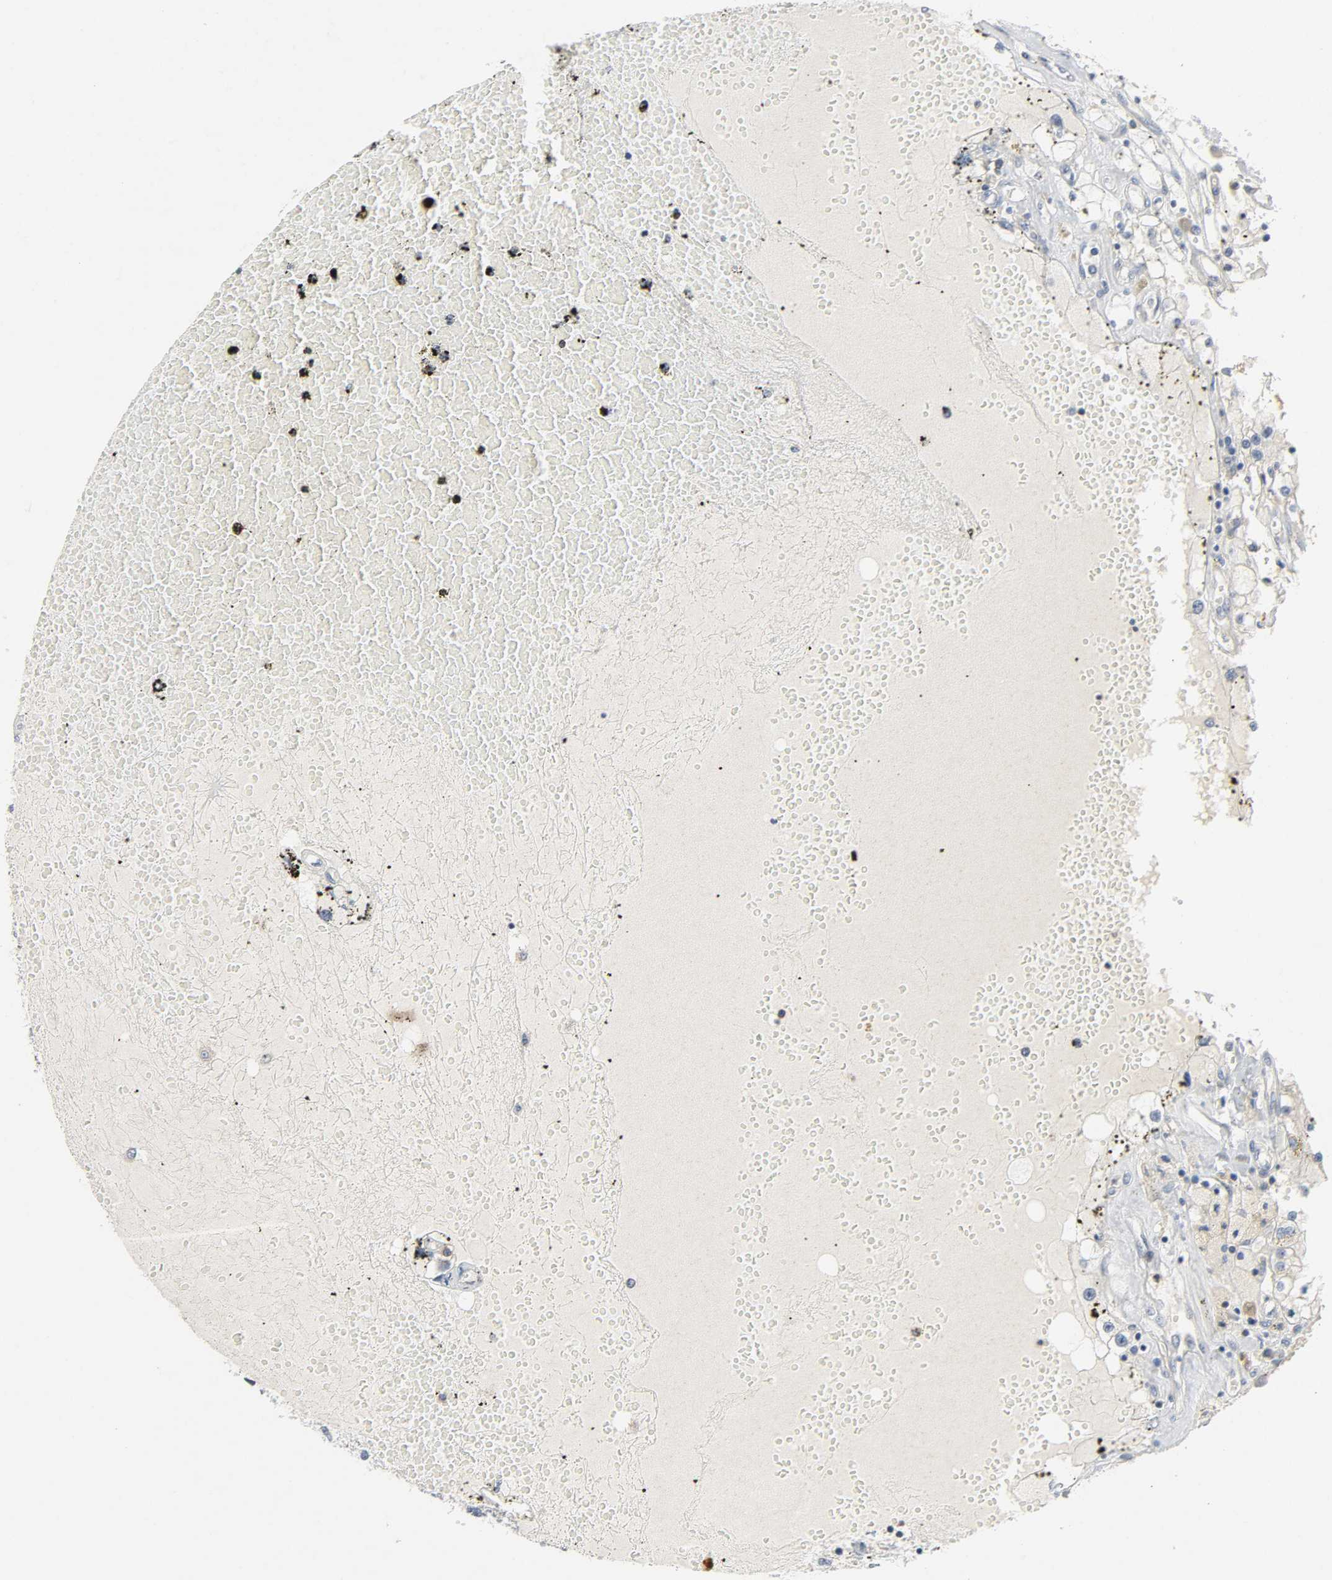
{"staining": {"intensity": "negative", "quantity": "none", "location": "none"}, "tissue": "renal cancer", "cell_type": "Tumor cells", "image_type": "cancer", "snomed": [{"axis": "morphology", "description": "Adenocarcinoma, NOS"}, {"axis": "topography", "description": "Kidney"}], "caption": "Image shows no significant protein staining in tumor cells of renal cancer.", "gene": "CD4", "patient": {"sex": "male", "age": 56}}